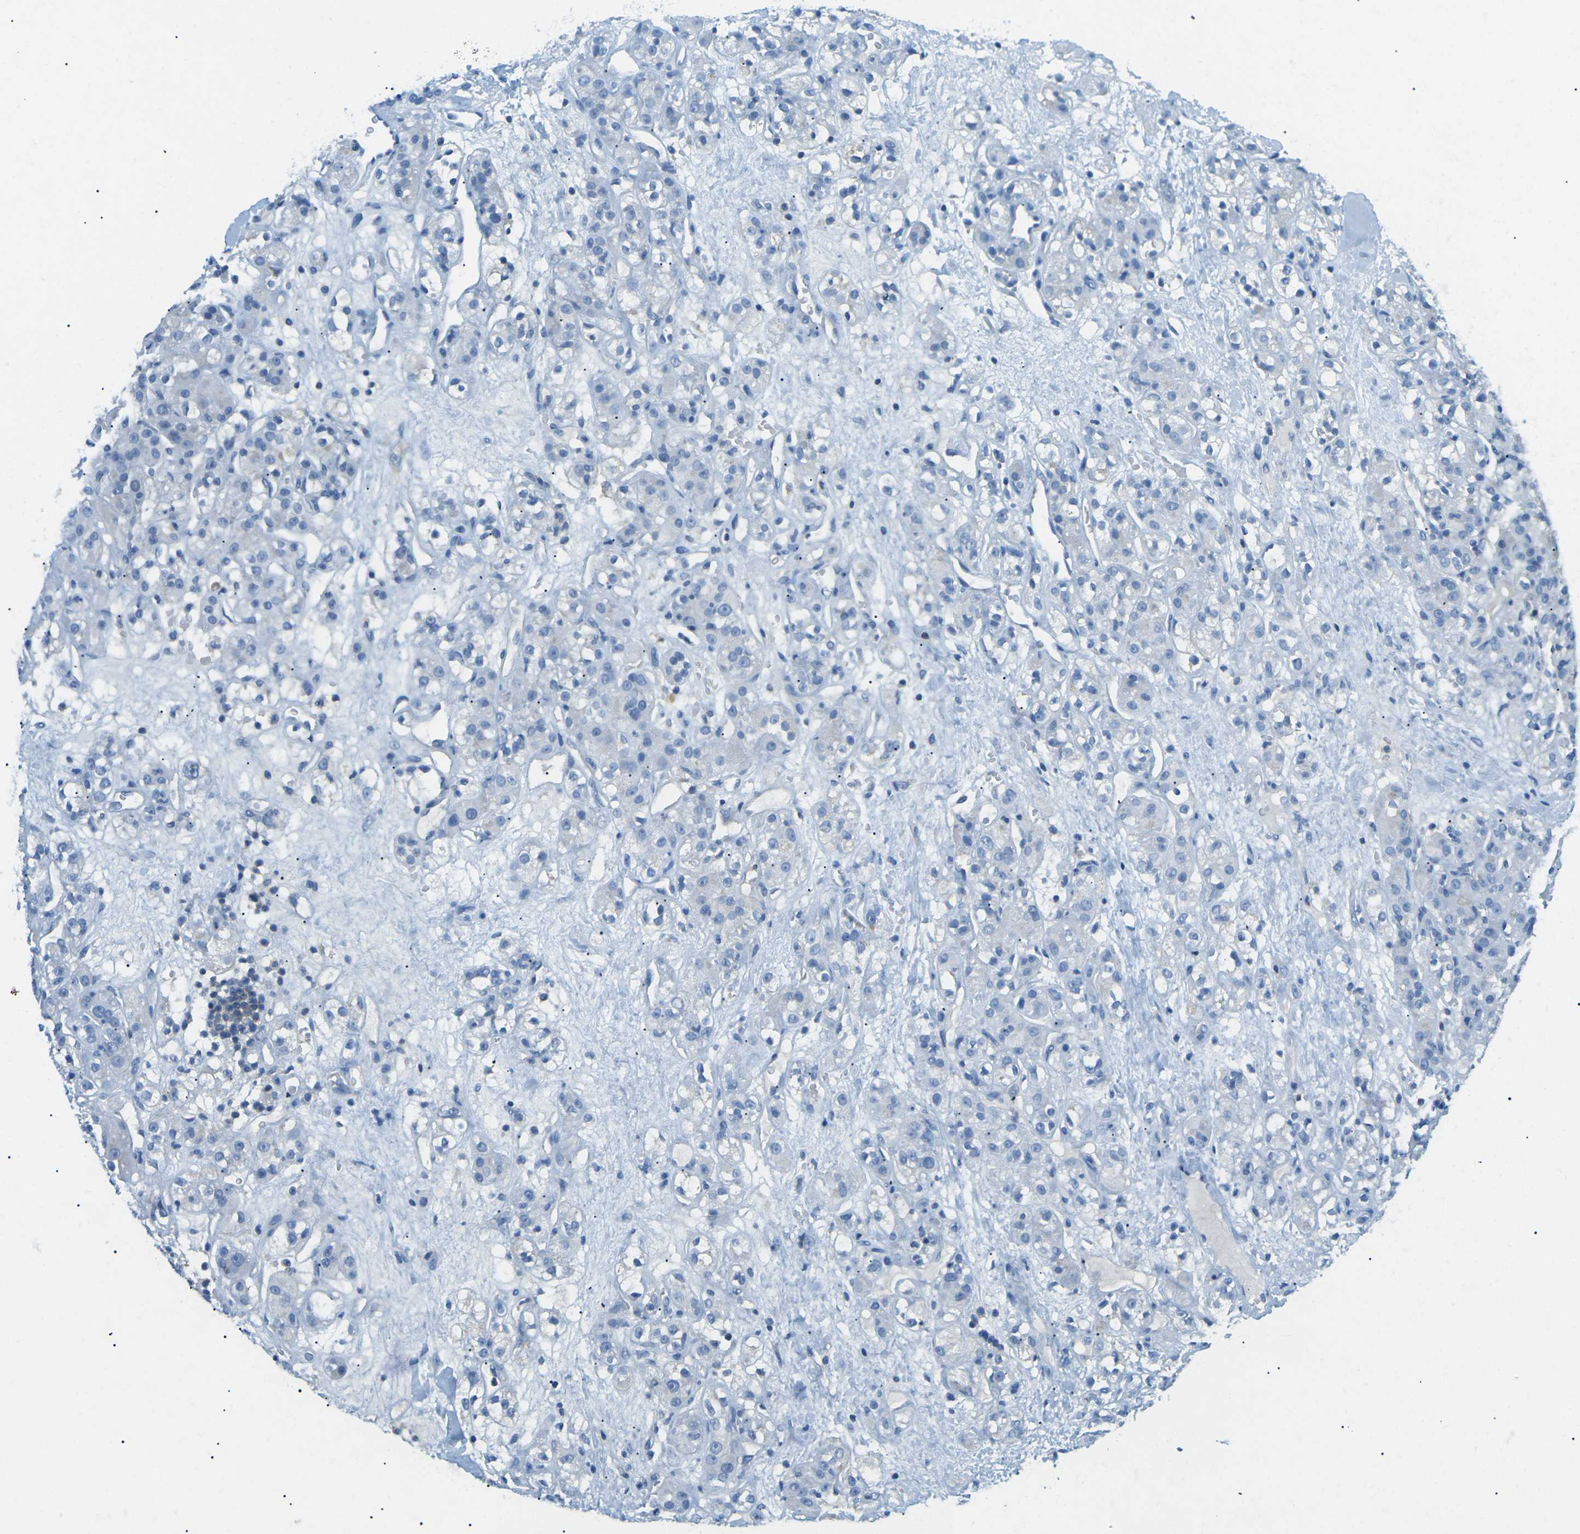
{"staining": {"intensity": "negative", "quantity": "none", "location": "none"}, "tissue": "renal cancer", "cell_type": "Tumor cells", "image_type": "cancer", "snomed": [{"axis": "morphology", "description": "Normal tissue, NOS"}, {"axis": "morphology", "description": "Adenocarcinoma, NOS"}, {"axis": "topography", "description": "Kidney"}], "caption": "A micrograph of human renal adenocarcinoma is negative for staining in tumor cells. (Brightfield microscopy of DAB (3,3'-diaminobenzidine) IHC at high magnification).", "gene": "CD47", "patient": {"sex": "male", "age": 61}}